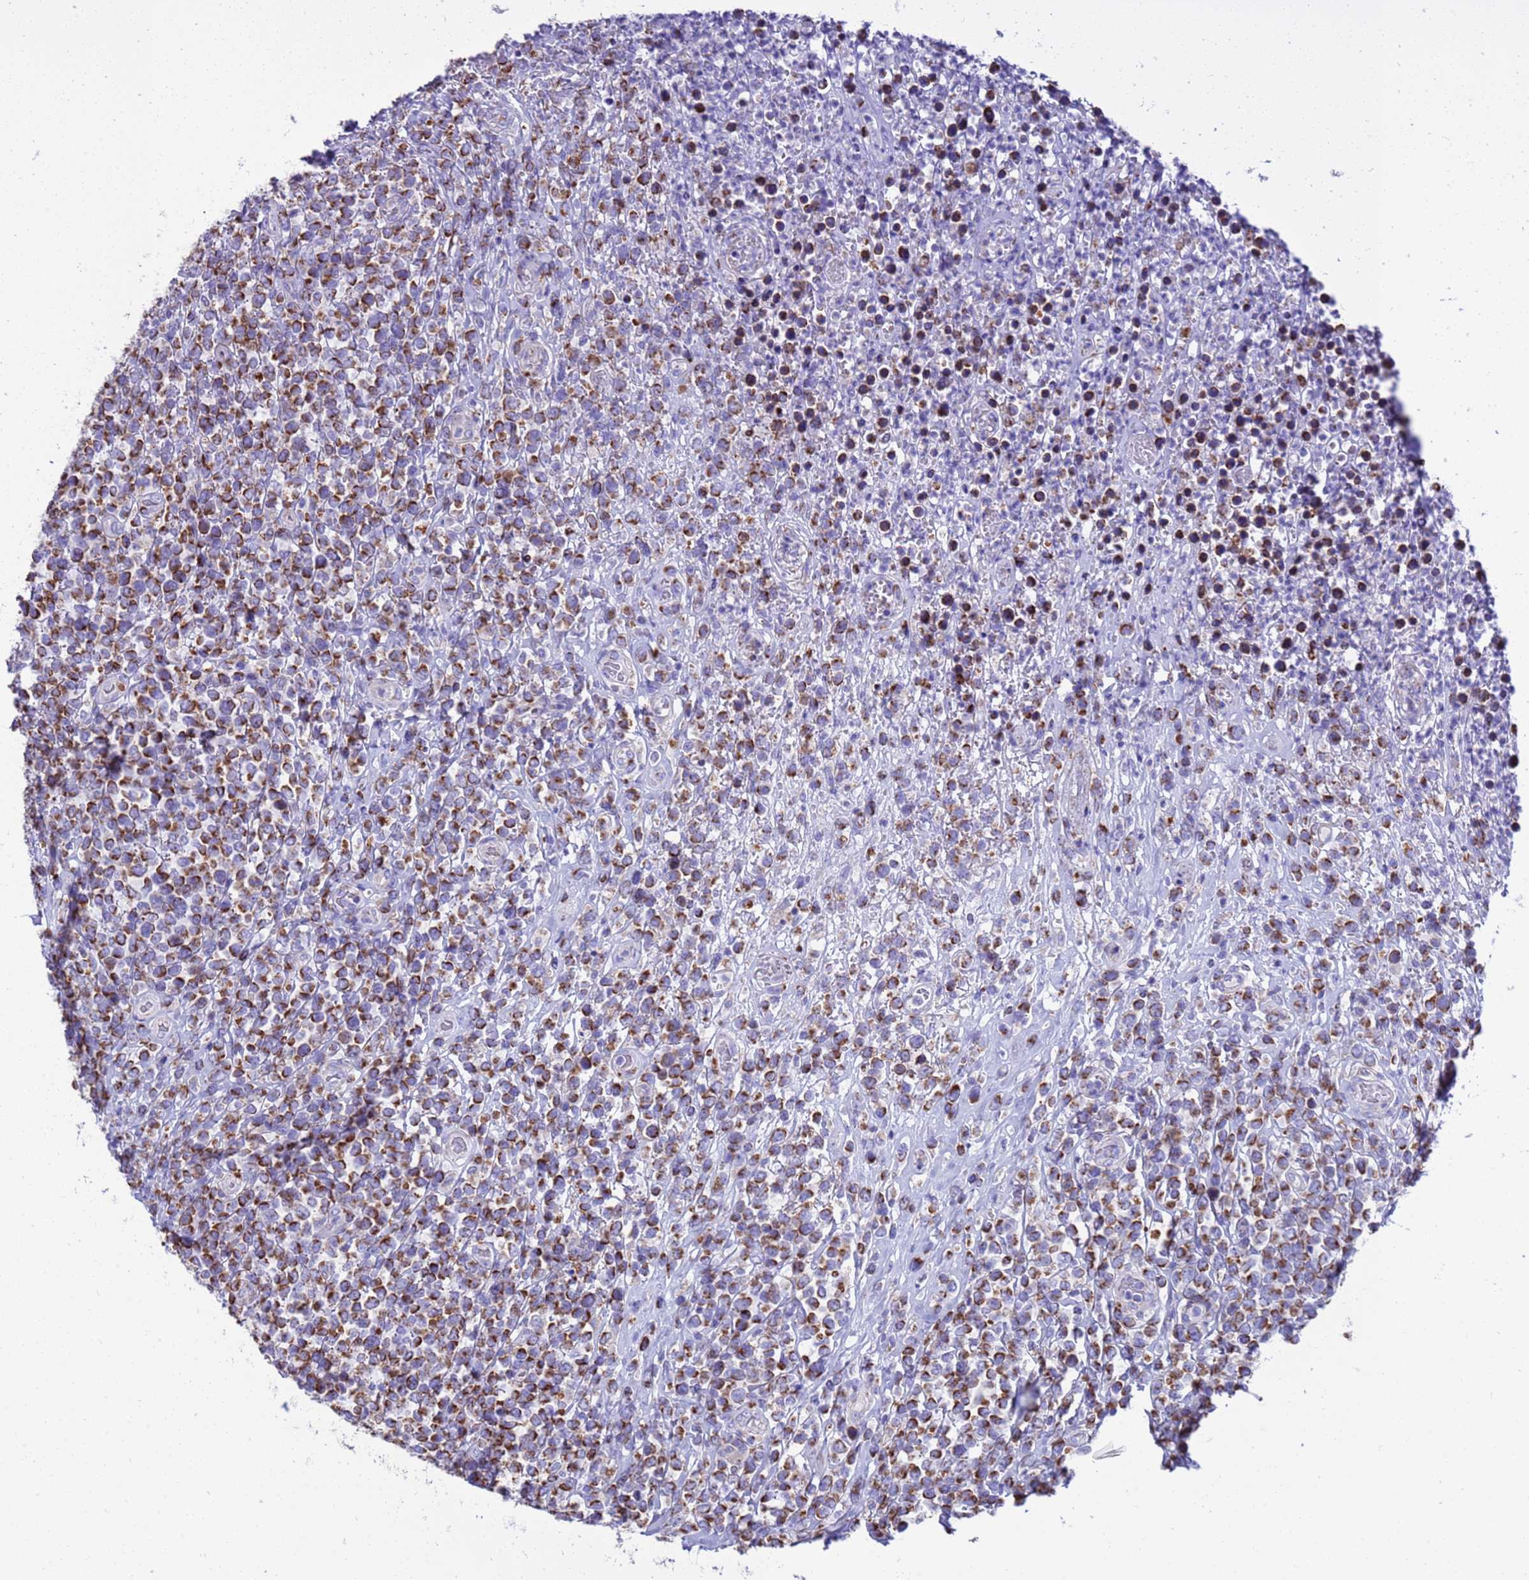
{"staining": {"intensity": "strong", "quantity": ">75%", "location": "cytoplasmic/membranous"}, "tissue": "lymphoma", "cell_type": "Tumor cells", "image_type": "cancer", "snomed": [{"axis": "morphology", "description": "Malignant lymphoma, non-Hodgkin's type, High grade"}, {"axis": "topography", "description": "Soft tissue"}], "caption": "Tumor cells show high levels of strong cytoplasmic/membranous staining in approximately >75% of cells in human high-grade malignant lymphoma, non-Hodgkin's type.", "gene": "RNF165", "patient": {"sex": "female", "age": 56}}